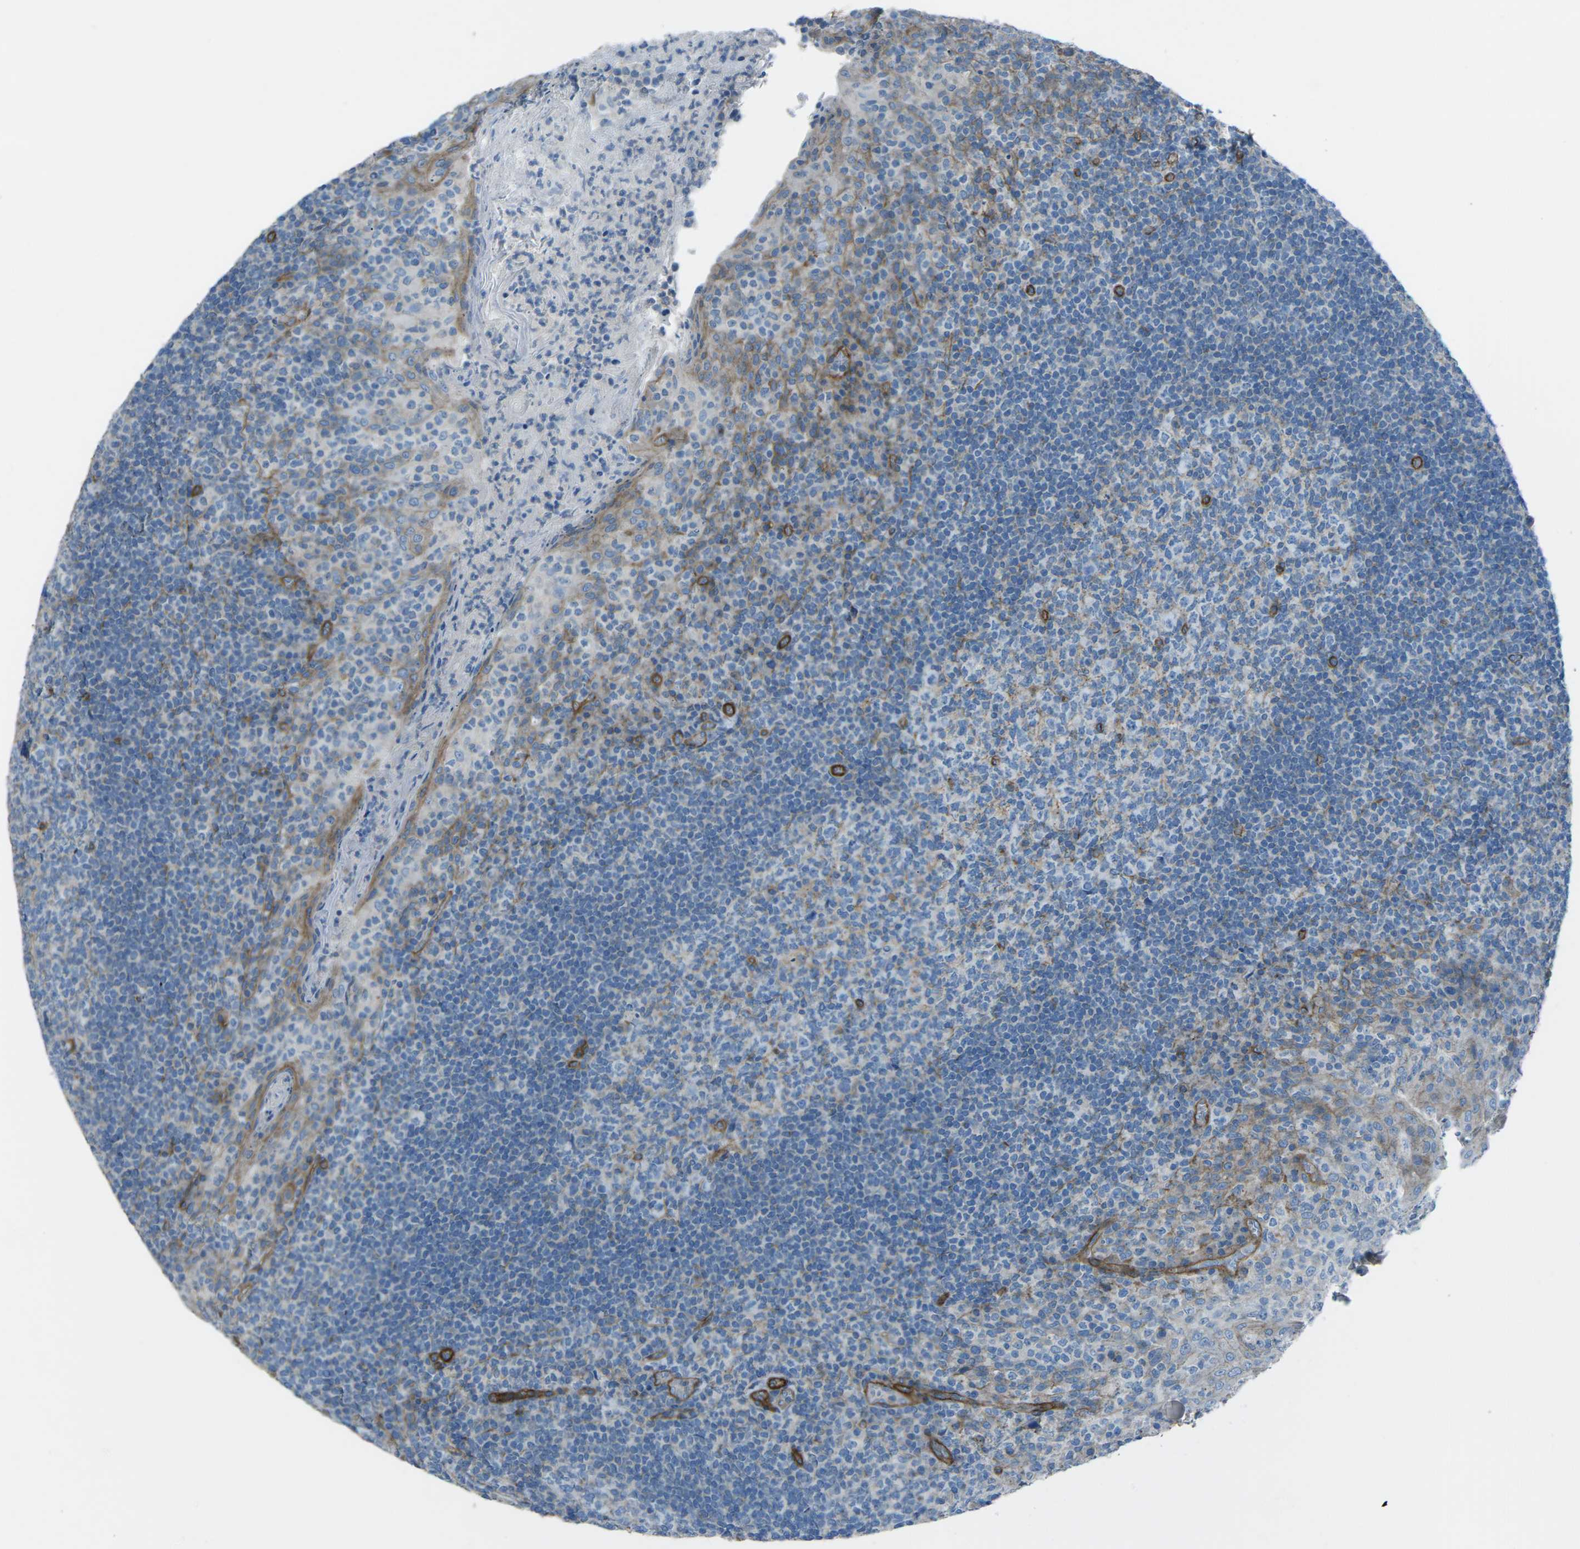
{"staining": {"intensity": "weak", "quantity": "<25%", "location": "cytoplasmic/membranous"}, "tissue": "tonsil", "cell_type": "Germinal center cells", "image_type": "normal", "snomed": [{"axis": "morphology", "description": "Normal tissue, NOS"}, {"axis": "topography", "description": "Tonsil"}], "caption": "Immunohistochemistry (IHC) of normal tonsil demonstrates no expression in germinal center cells. (Brightfield microscopy of DAB immunohistochemistry at high magnification).", "gene": "UTRN", "patient": {"sex": "male", "age": 17}}